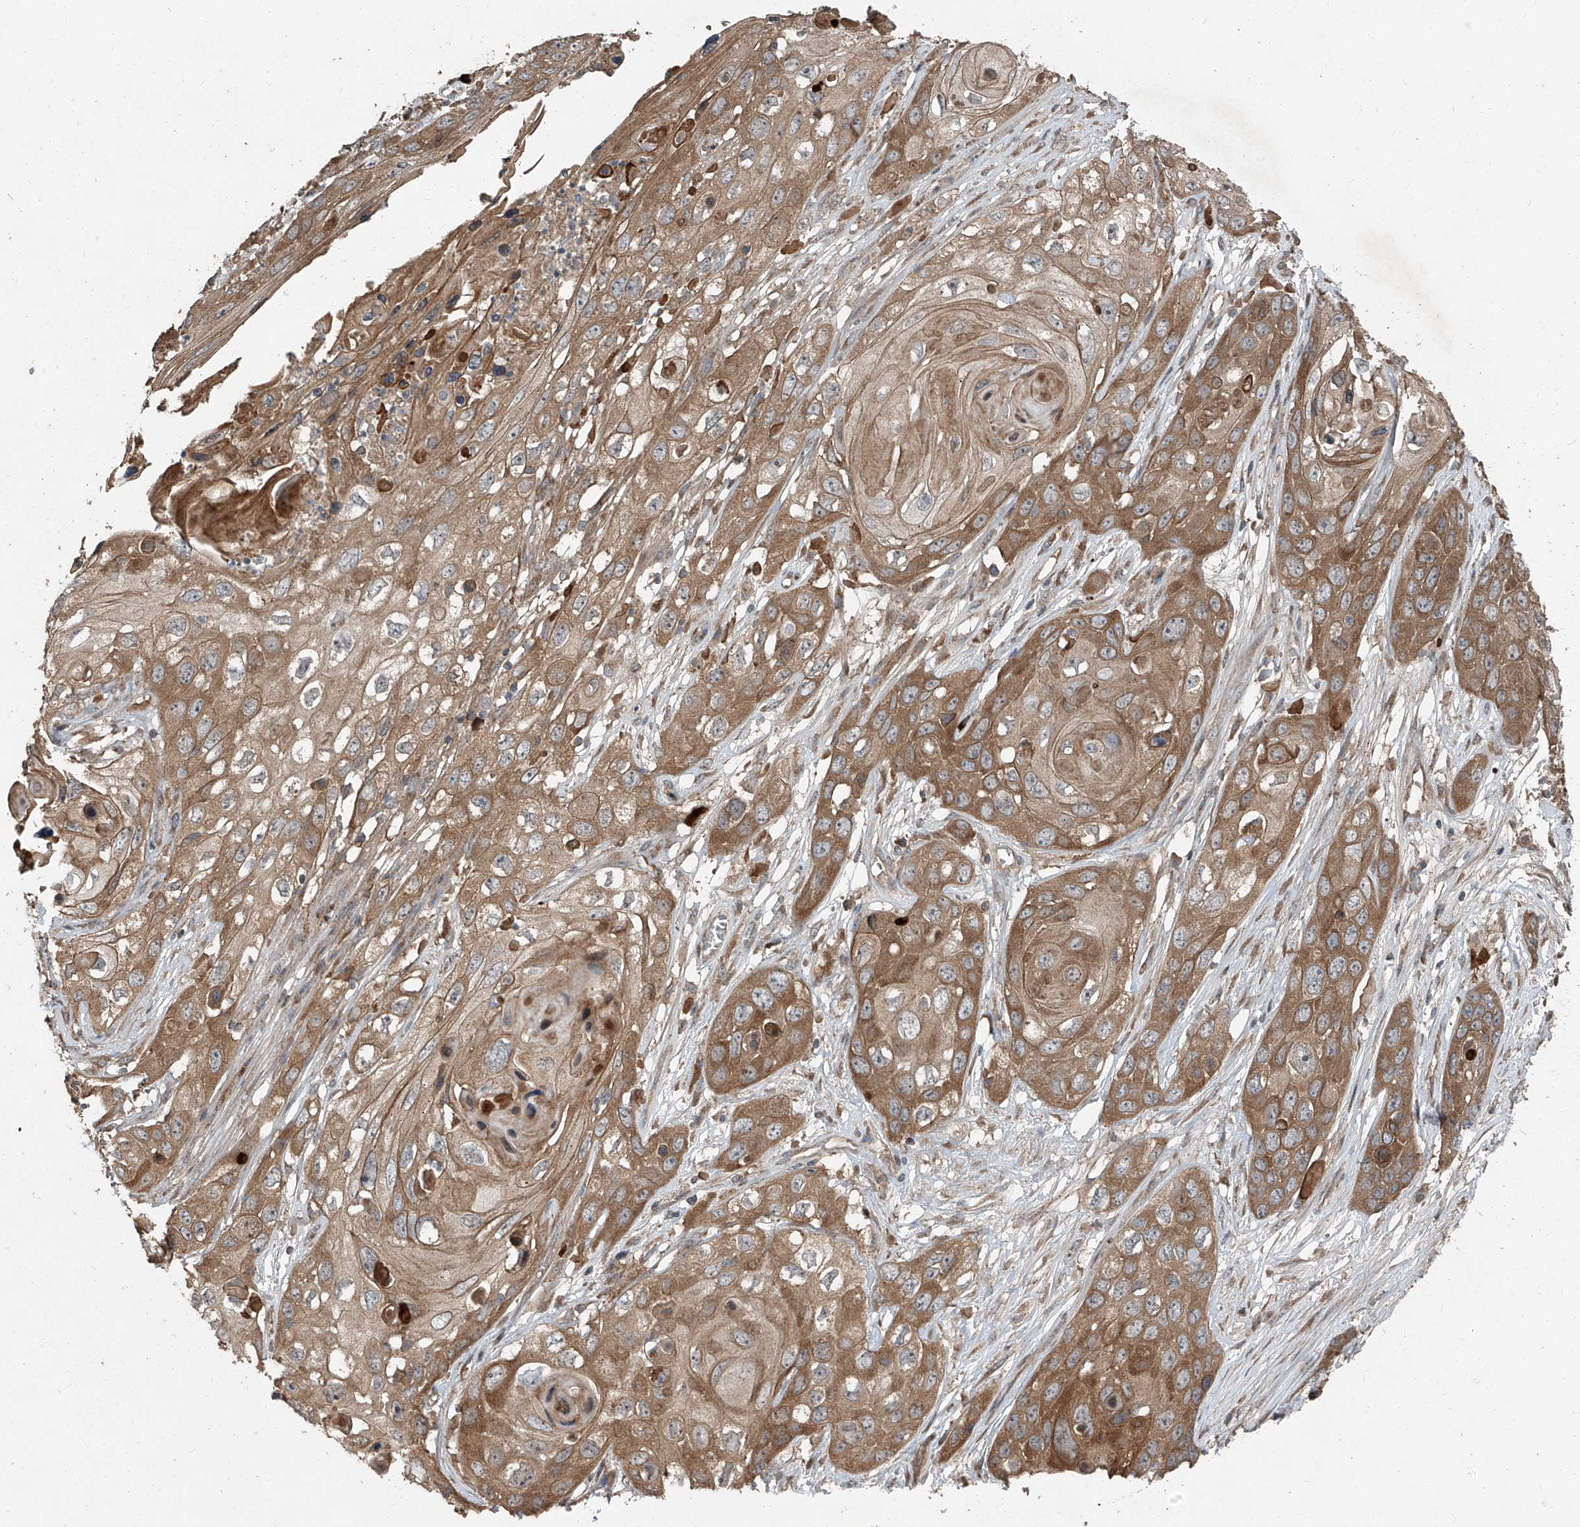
{"staining": {"intensity": "moderate", "quantity": ">75%", "location": "cytoplasmic/membranous"}, "tissue": "skin cancer", "cell_type": "Tumor cells", "image_type": "cancer", "snomed": [{"axis": "morphology", "description": "Squamous cell carcinoma, NOS"}, {"axis": "topography", "description": "Skin"}], "caption": "The image shows immunohistochemical staining of skin squamous cell carcinoma. There is moderate cytoplasmic/membranous staining is appreciated in approximately >75% of tumor cells.", "gene": "CCN1", "patient": {"sex": "male", "age": 55}}